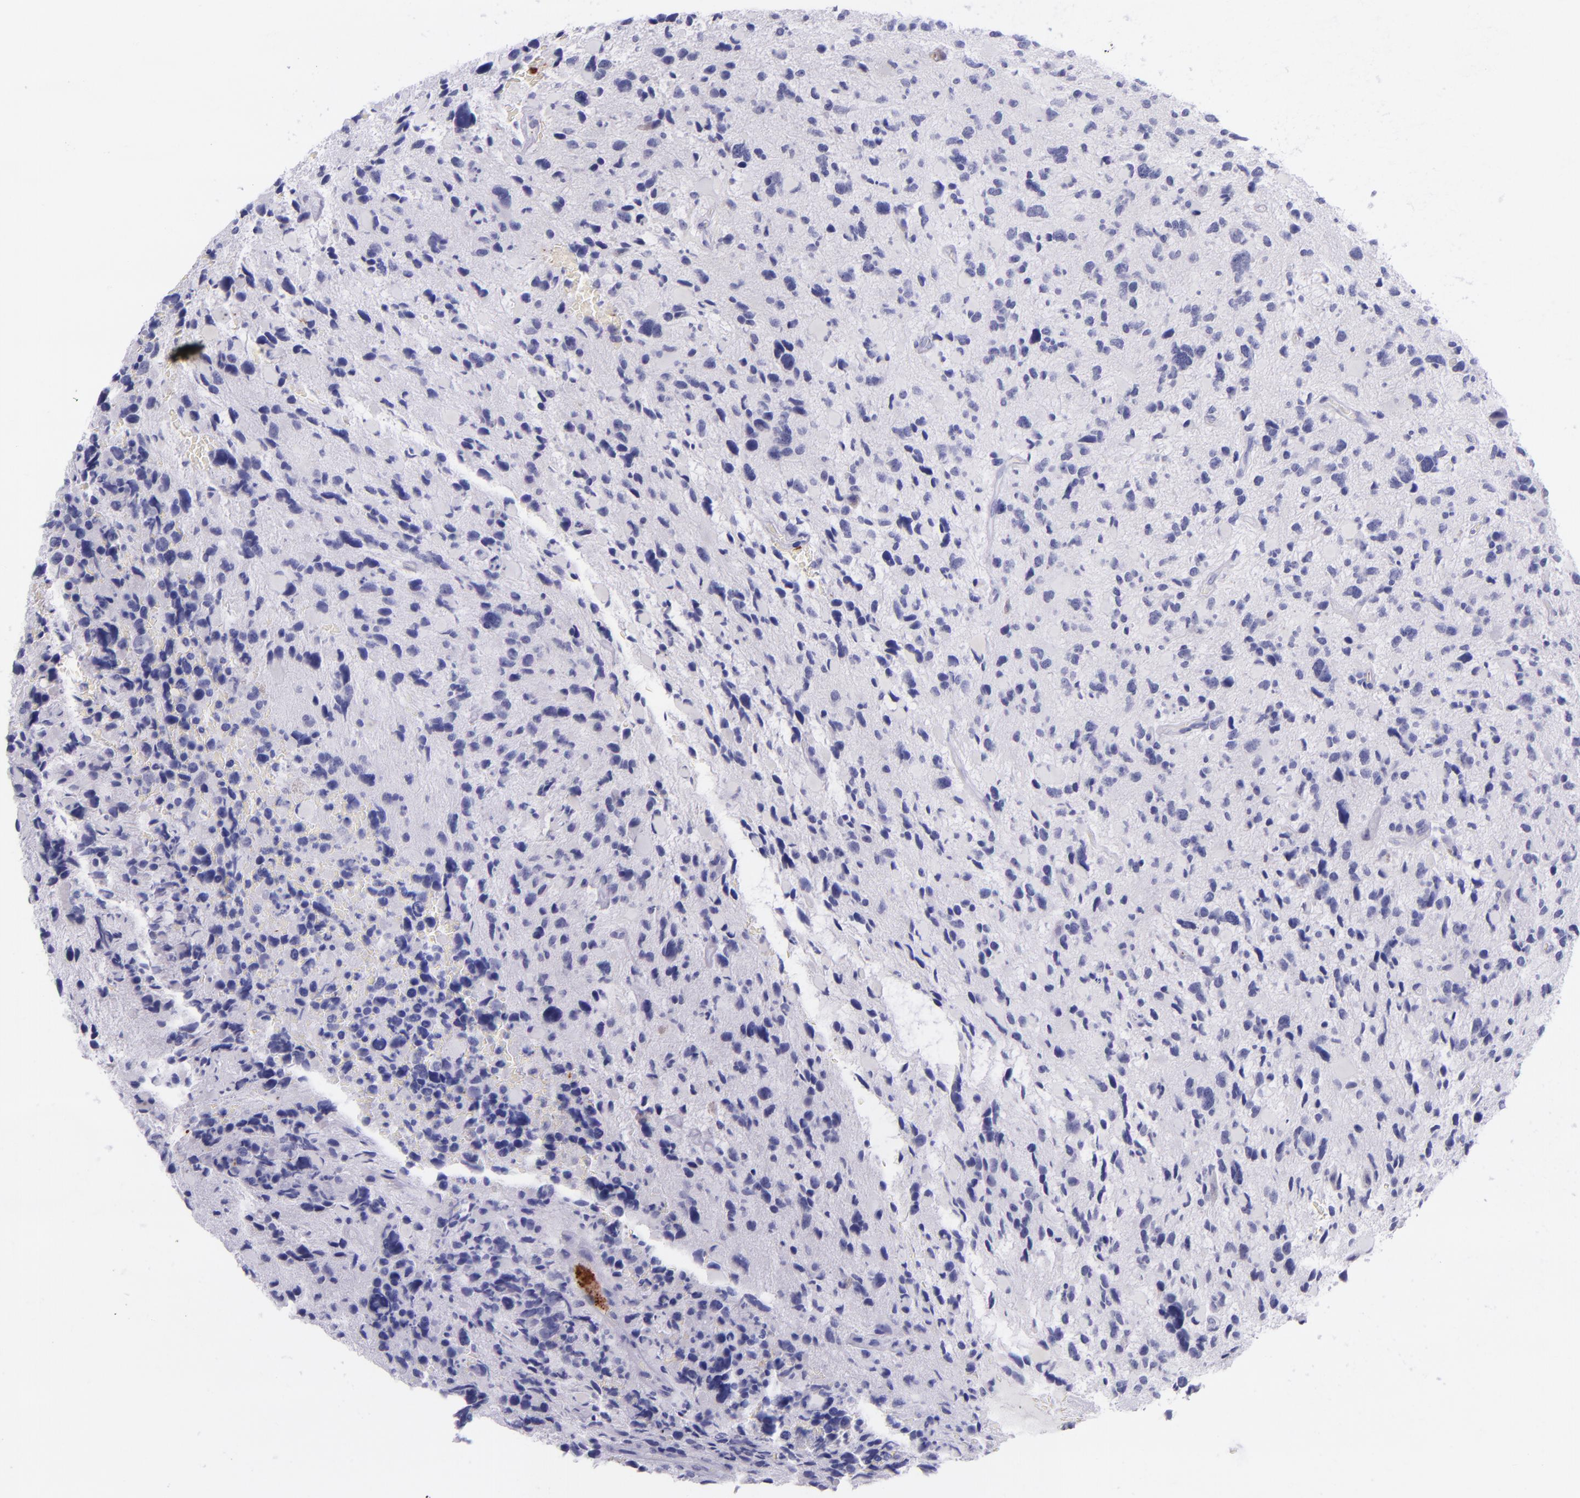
{"staining": {"intensity": "negative", "quantity": "none", "location": "none"}, "tissue": "glioma", "cell_type": "Tumor cells", "image_type": "cancer", "snomed": [{"axis": "morphology", "description": "Glioma, malignant, High grade"}, {"axis": "topography", "description": "Brain"}], "caption": "Immunohistochemical staining of malignant glioma (high-grade) exhibits no significant staining in tumor cells.", "gene": "SELE", "patient": {"sex": "female", "age": 37}}